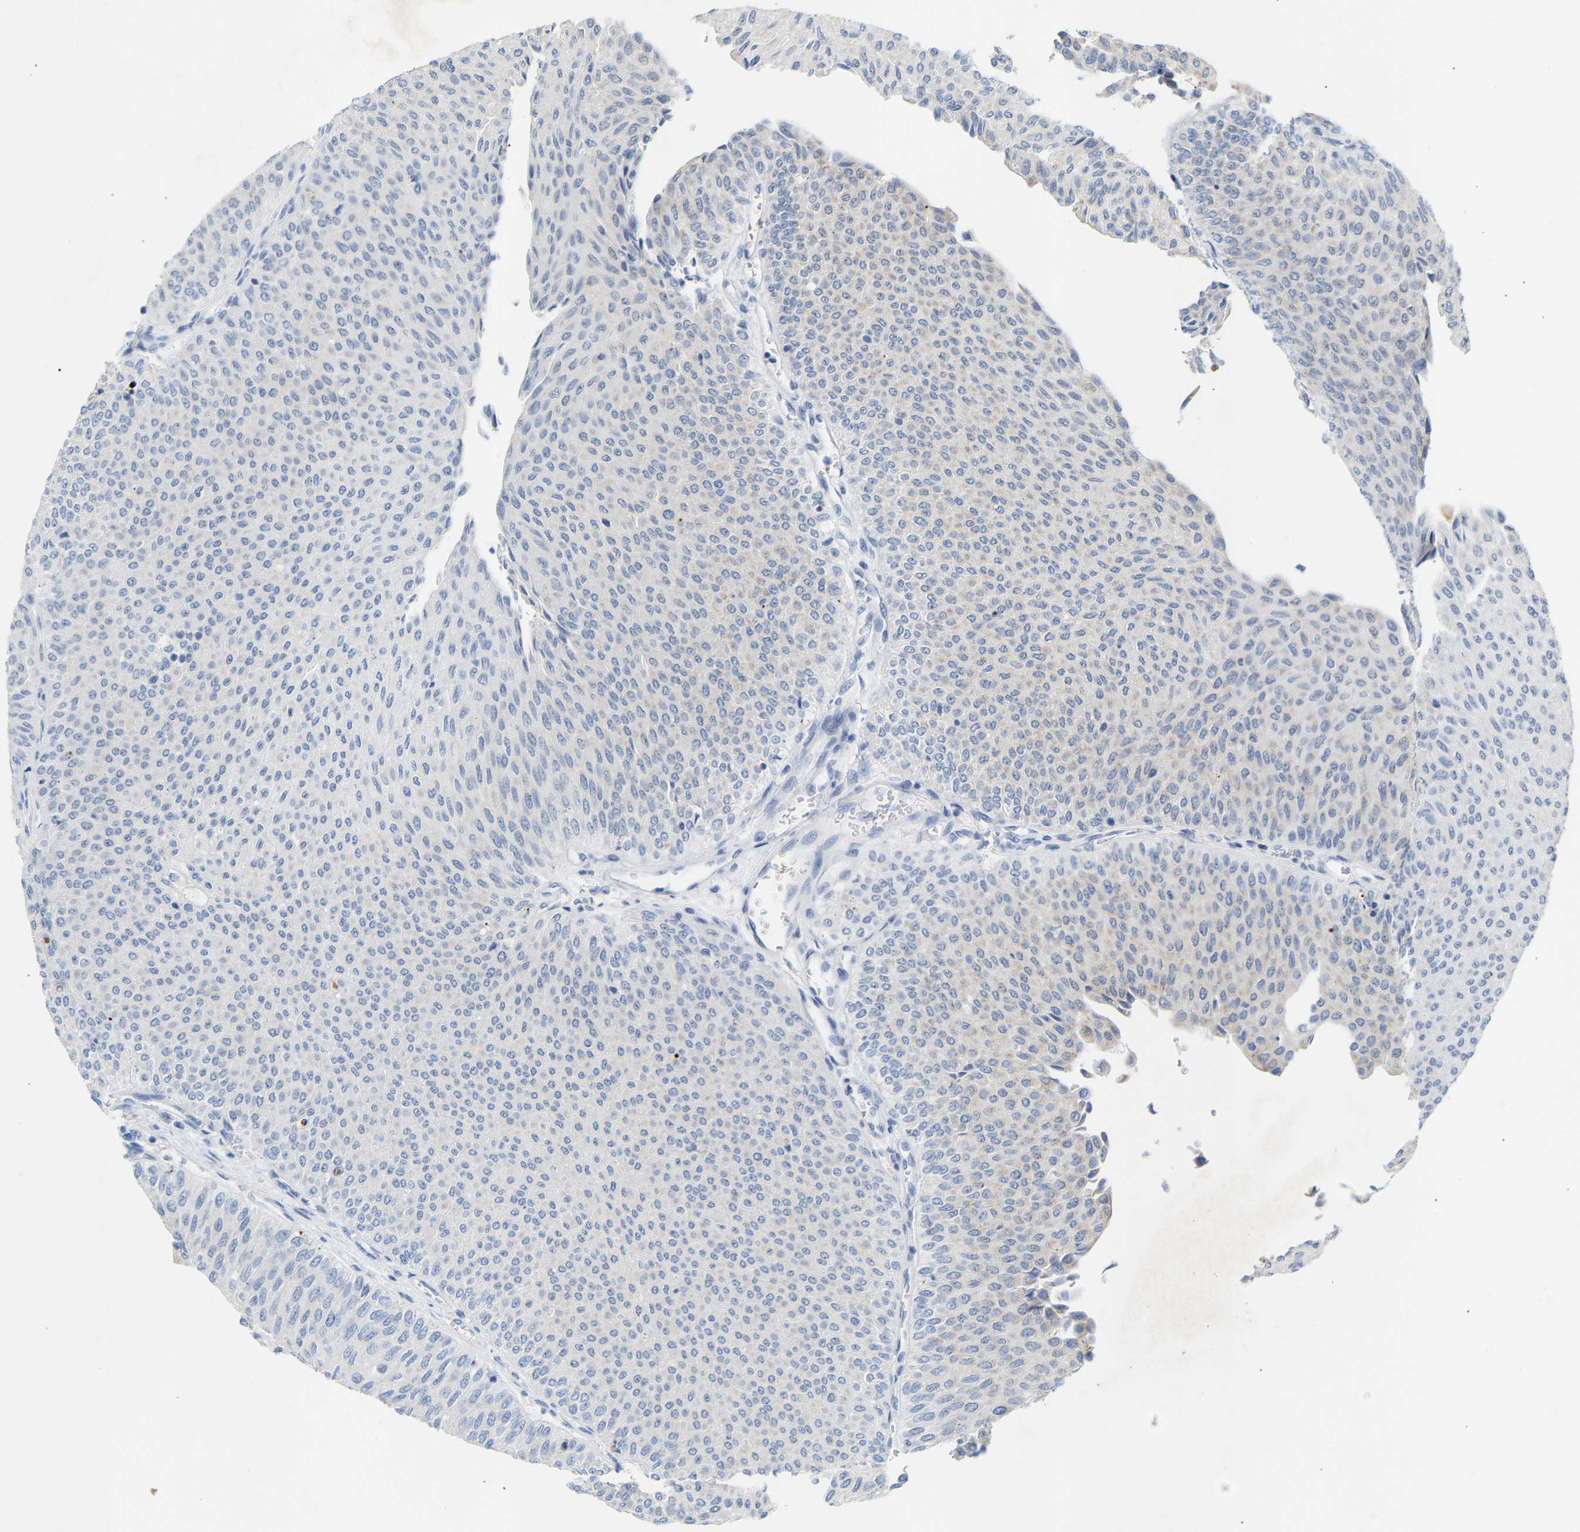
{"staining": {"intensity": "negative", "quantity": "none", "location": "none"}, "tissue": "urothelial cancer", "cell_type": "Tumor cells", "image_type": "cancer", "snomed": [{"axis": "morphology", "description": "Urothelial carcinoma, Low grade"}, {"axis": "topography", "description": "Urinary bladder"}], "caption": "Human urothelial carcinoma (low-grade) stained for a protein using IHC exhibits no staining in tumor cells.", "gene": "PEX1", "patient": {"sex": "male", "age": 78}}